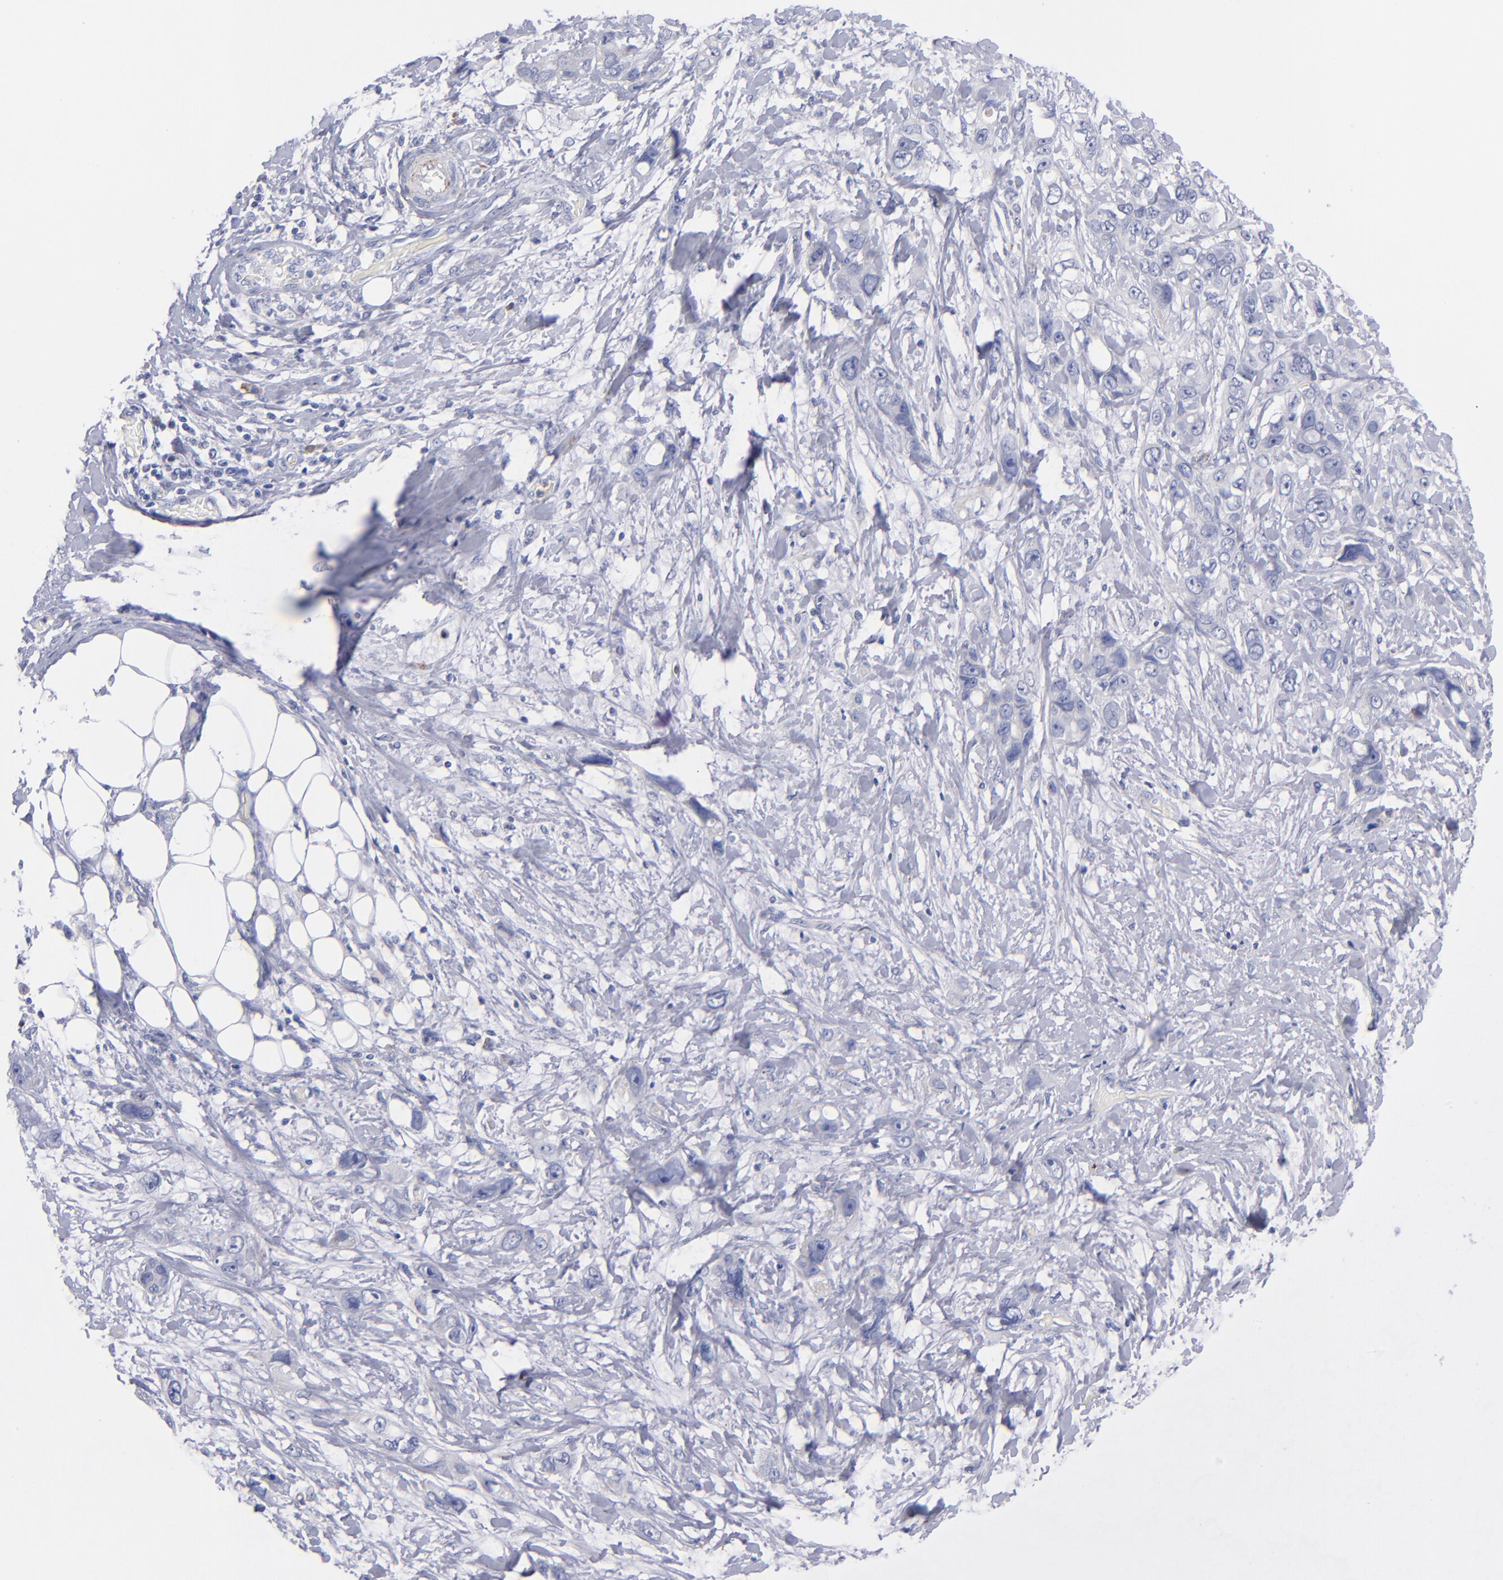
{"staining": {"intensity": "negative", "quantity": "none", "location": "none"}, "tissue": "stomach cancer", "cell_type": "Tumor cells", "image_type": "cancer", "snomed": [{"axis": "morphology", "description": "Adenocarcinoma, NOS"}, {"axis": "topography", "description": "Stomach, upper"}], "caption": "Image shows no protein expression in tumor cells of stomach cancer tissue. (Immunohistochemistry, brightfield microscopy, high magnification).", "gene": "MFGE8", "patient": {"sex": "male", "age": 47}}